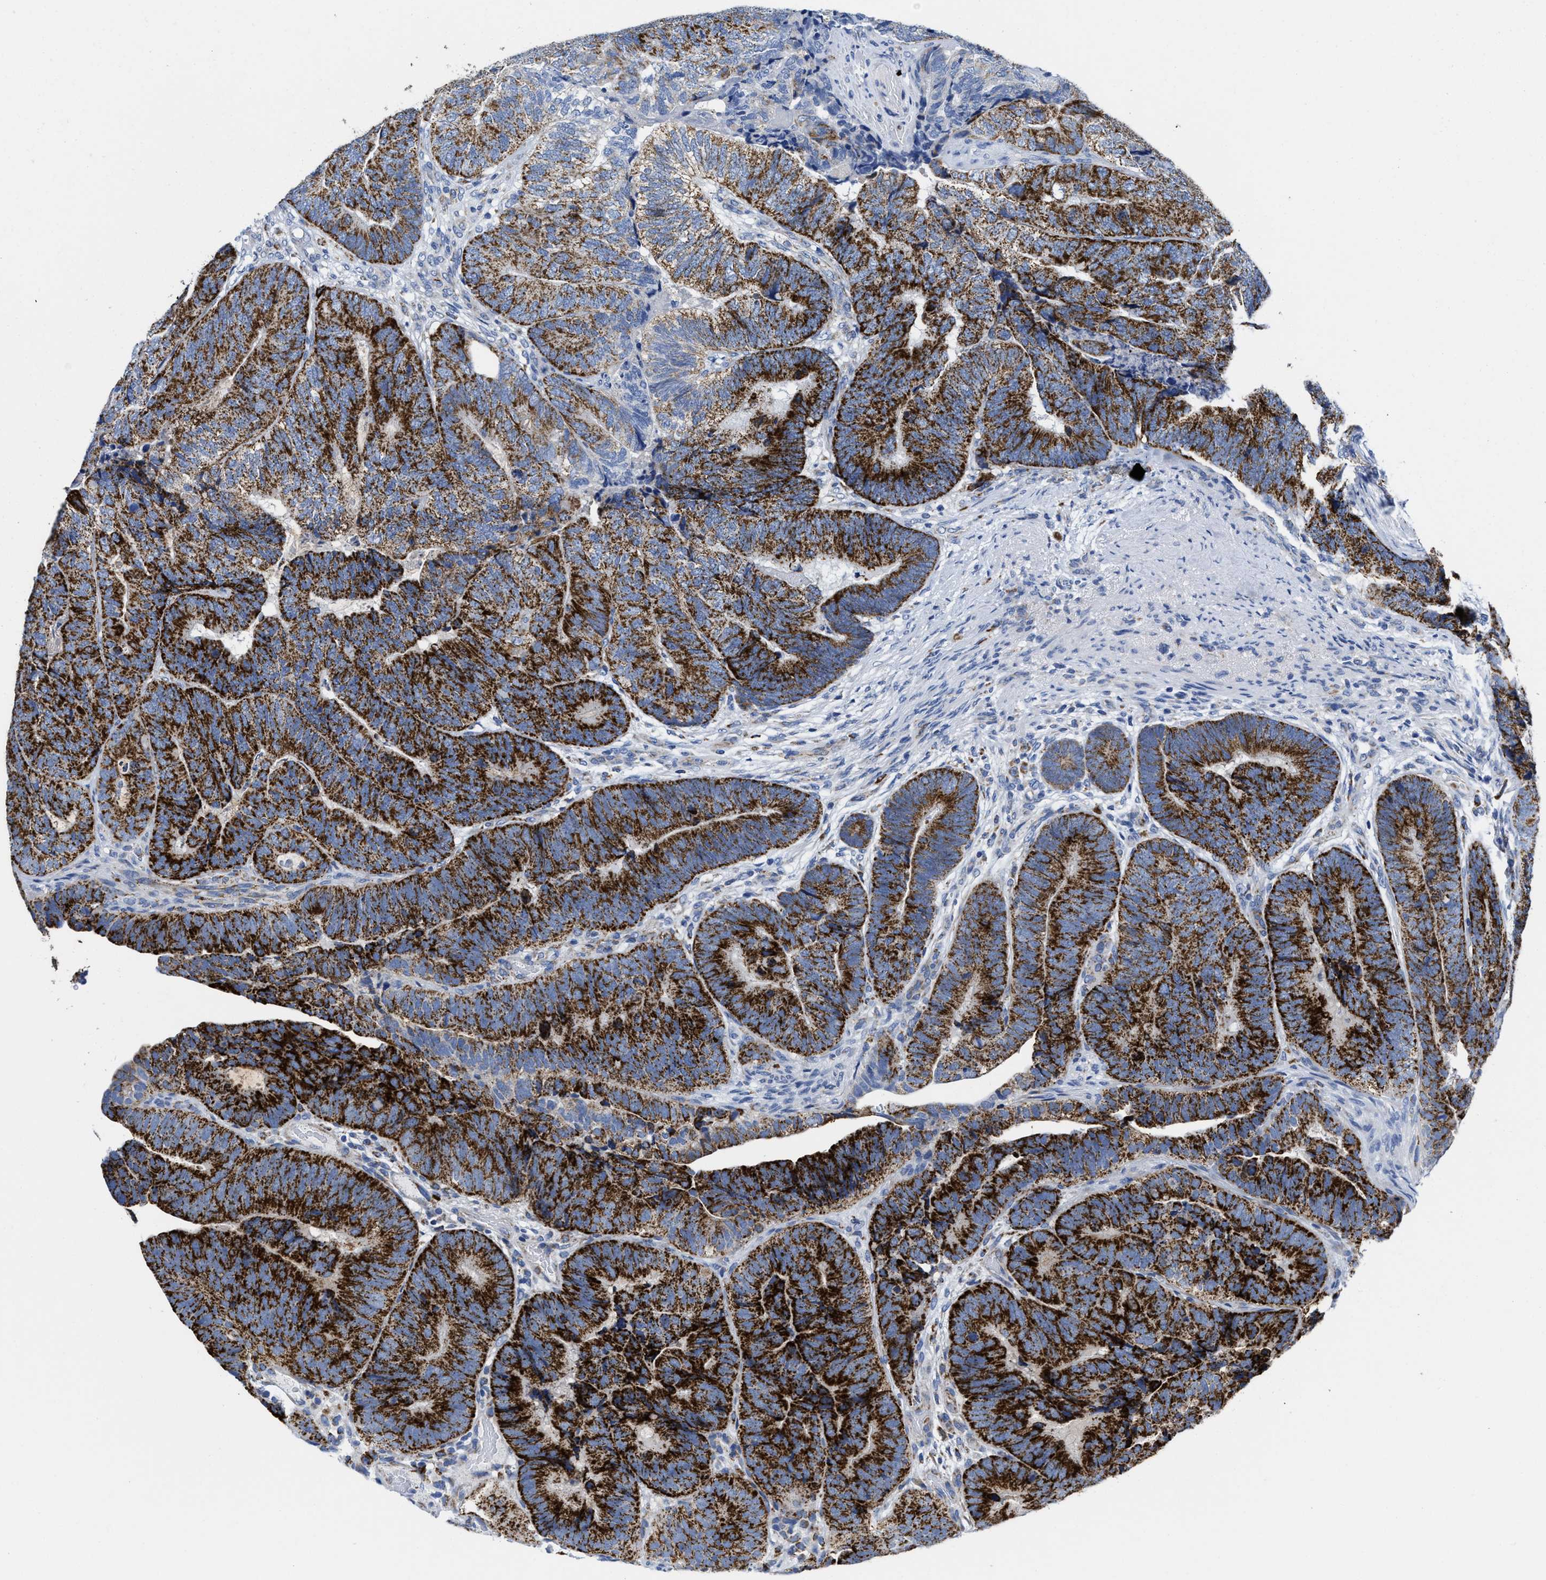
{"staining": {"intensity": "strong", "quantity": ">75%", "location": "cytoplasmic/membranous"}, "tissue": "colorectal cancer", "cell_type": "Tumor cells", "image_type": "cancer", "snomed": [{"axis": "morphology", "description": "Adenocarcinoma, NOS"}, {"axis": "topography", "description": "Colon"}], "caption": "An immunohistochemistry micrograph of tumor tissue is shown. Protein staining in brown labels strong cytoplasmic/membranous positivity in adenocarcinoma (colorectal) within tumor cells.", "gene": "TBRG4", "patient": {"sex": "female", "age": 67}}